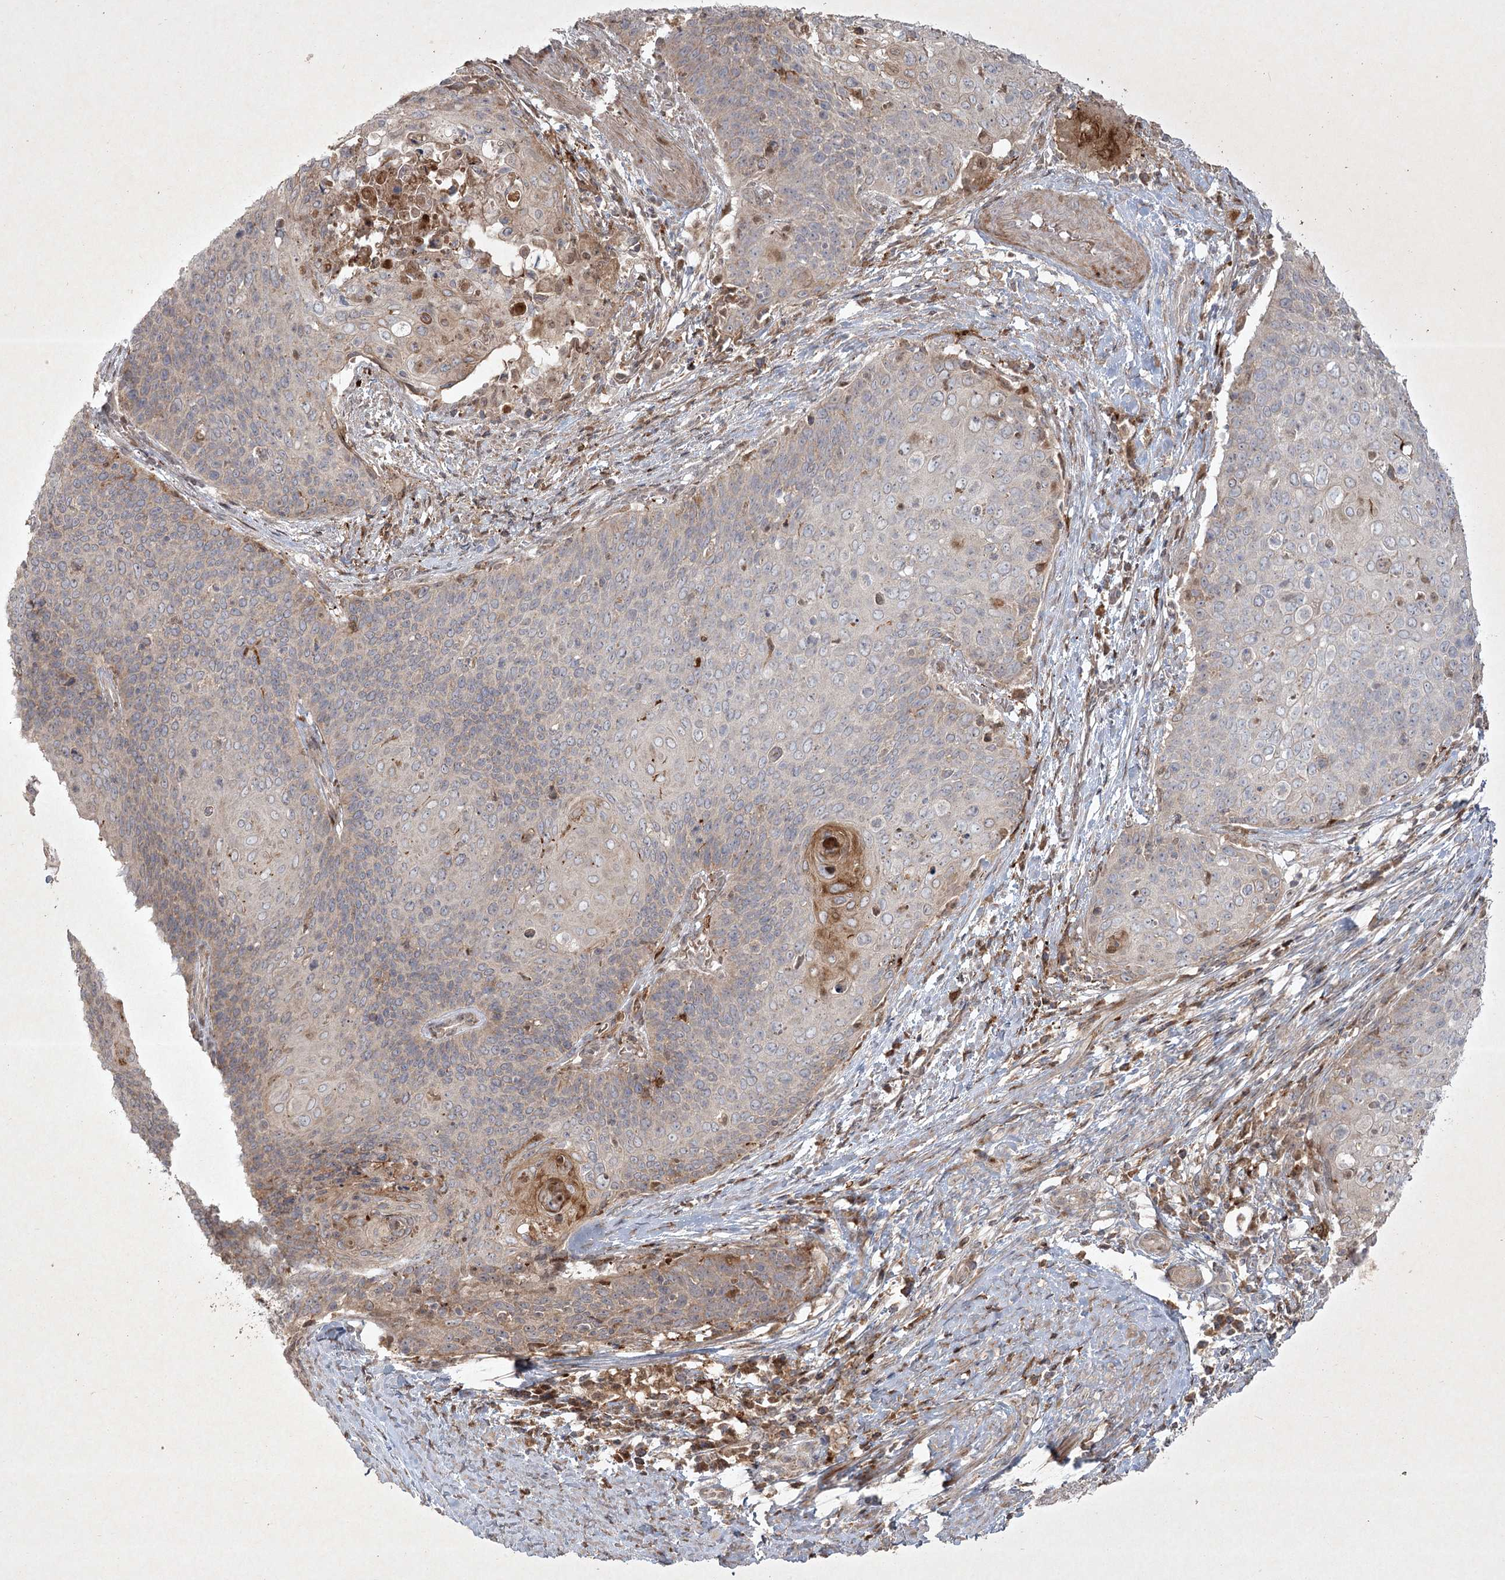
{"staining": {"intensity": "weak", "quantity": "<25%", "location": "cytoplasmic/membranous"}, "tissue": "cervical cancer", "cell_type": "Tumor cells", "image_type": "cancer", "snomed": [{"axis": "morphology", "description": "Squamous cell carcinoma, NOS"}, {"axis": "topography", "description": "Cervix"}], "caption": "Immunohistochemistry (IHC) micrograph of squamous cell carcinoma (cervical) stained for a protein (brown), which demonstrates no staining in tumor cells.", "gene": "KBTBD4", "patient": {"sex": "female", "age": 39}}